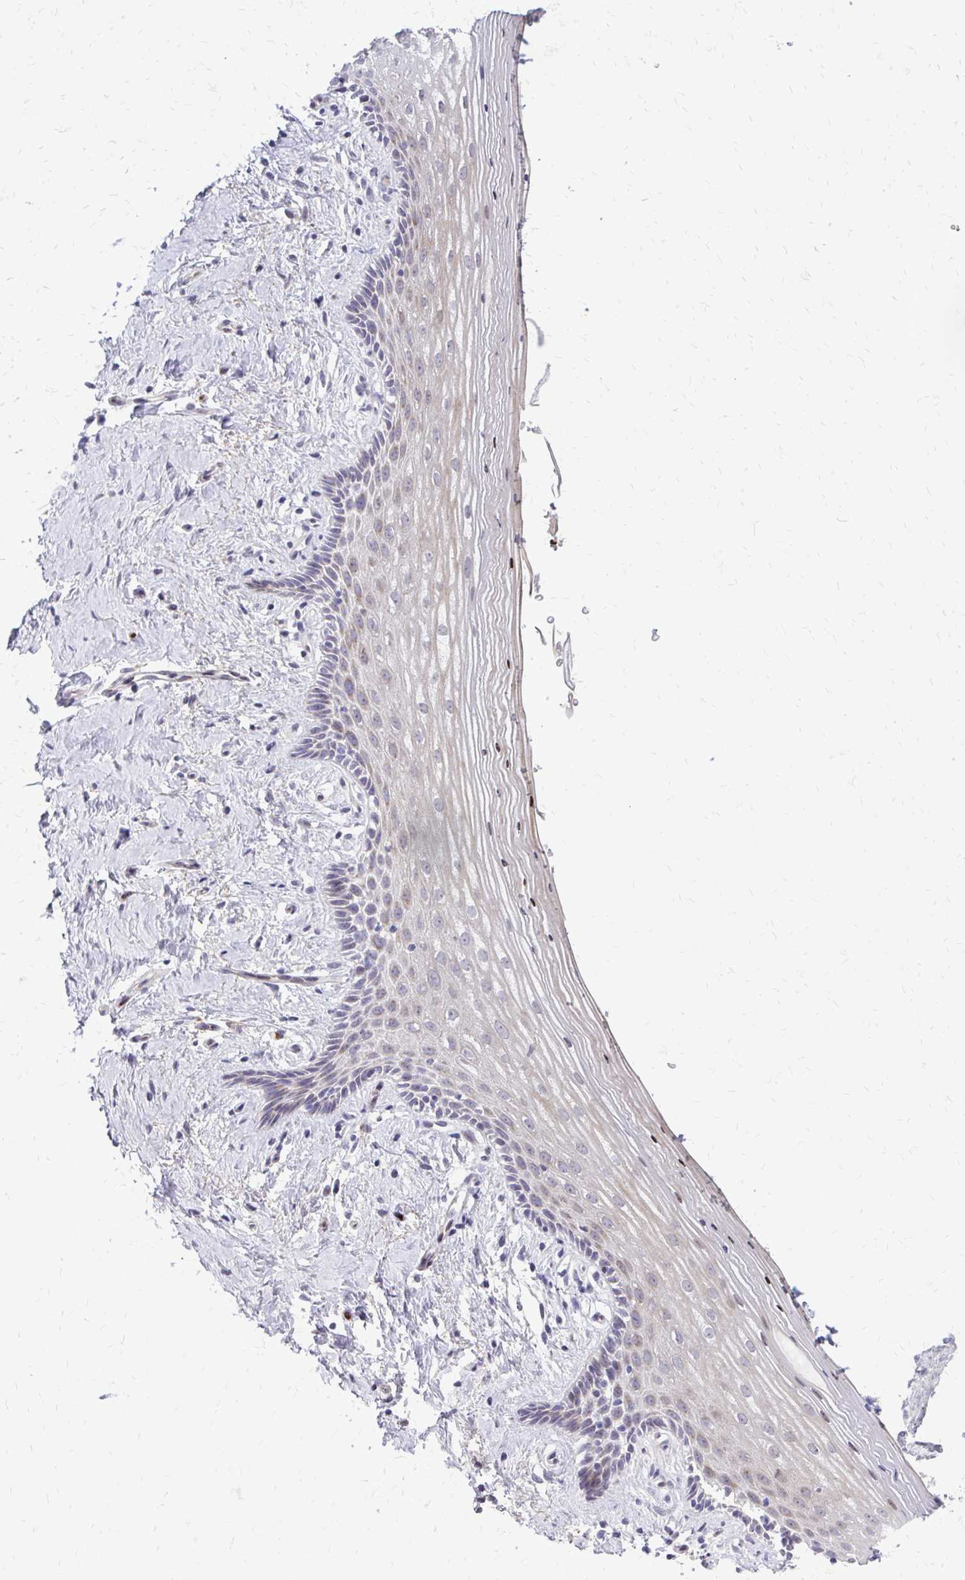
{"staining": {"intensity": "weak", "quantity": "<25%", "location": "cytoplasmic/membranous"}, "tissue": "vagina", "cell_type": "Squamous epithelial cells", "image_type": "normal", "snomed": [{"axis": "morphology", "description": "Normal tissue, NOS"}, {"axis": "topography", "description": "Vagina"}], "caption": "A photomicrograph of vagina stained for a protein reveals no brown staining in squamous epithelial cells. The staining was performed using DAB (3,3'-diaminobenzidine) to visualize the protein expression in brown, while the nuclei were stained in blue with hematoxylin (Magnification: 20x).", "gene": "FUNDC2", "patient": {"sex": "female", "age": 42}}